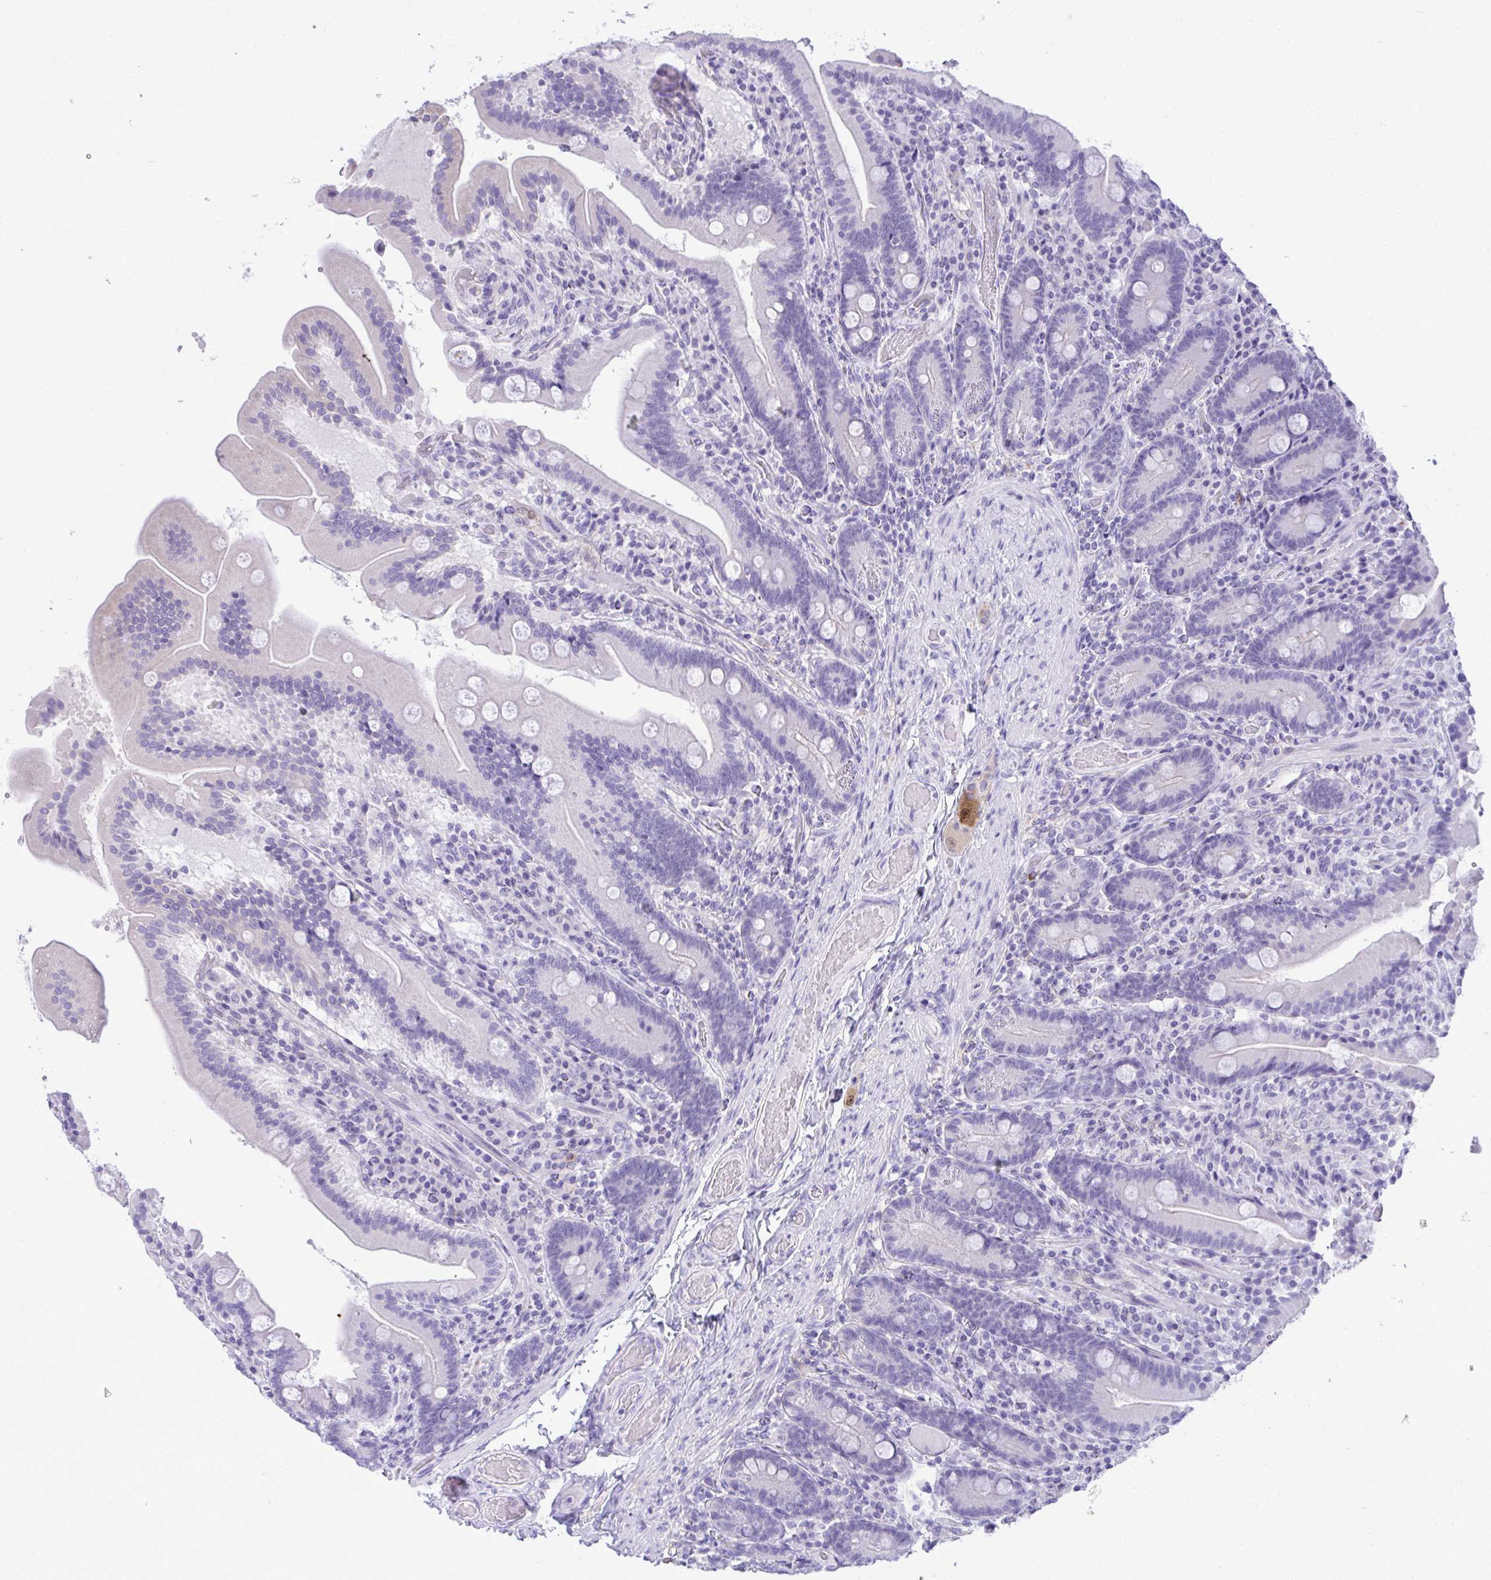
{"staining": {"intensity": "negative", "quantity": "none", "location": "none"}, "tissue": "duodenum", "cell_type": "Glandular cells", "image_type": "normal", "snomed": [{"axis": "morphology", "description": "Normal tissue, NOS"}, {"axis": "topography", "description": "Duodenum"}], "caption": "A photomicrograph of duodenum stained for a protein reveals no brown staining in glandular cells. (DAB (3,3'-diaminobenzidine) immunohistochemistry (IHC) with hematoxylin counter stain).", "gene": "PGM2L1", "patient": {"sex": "female", "age": 62}}